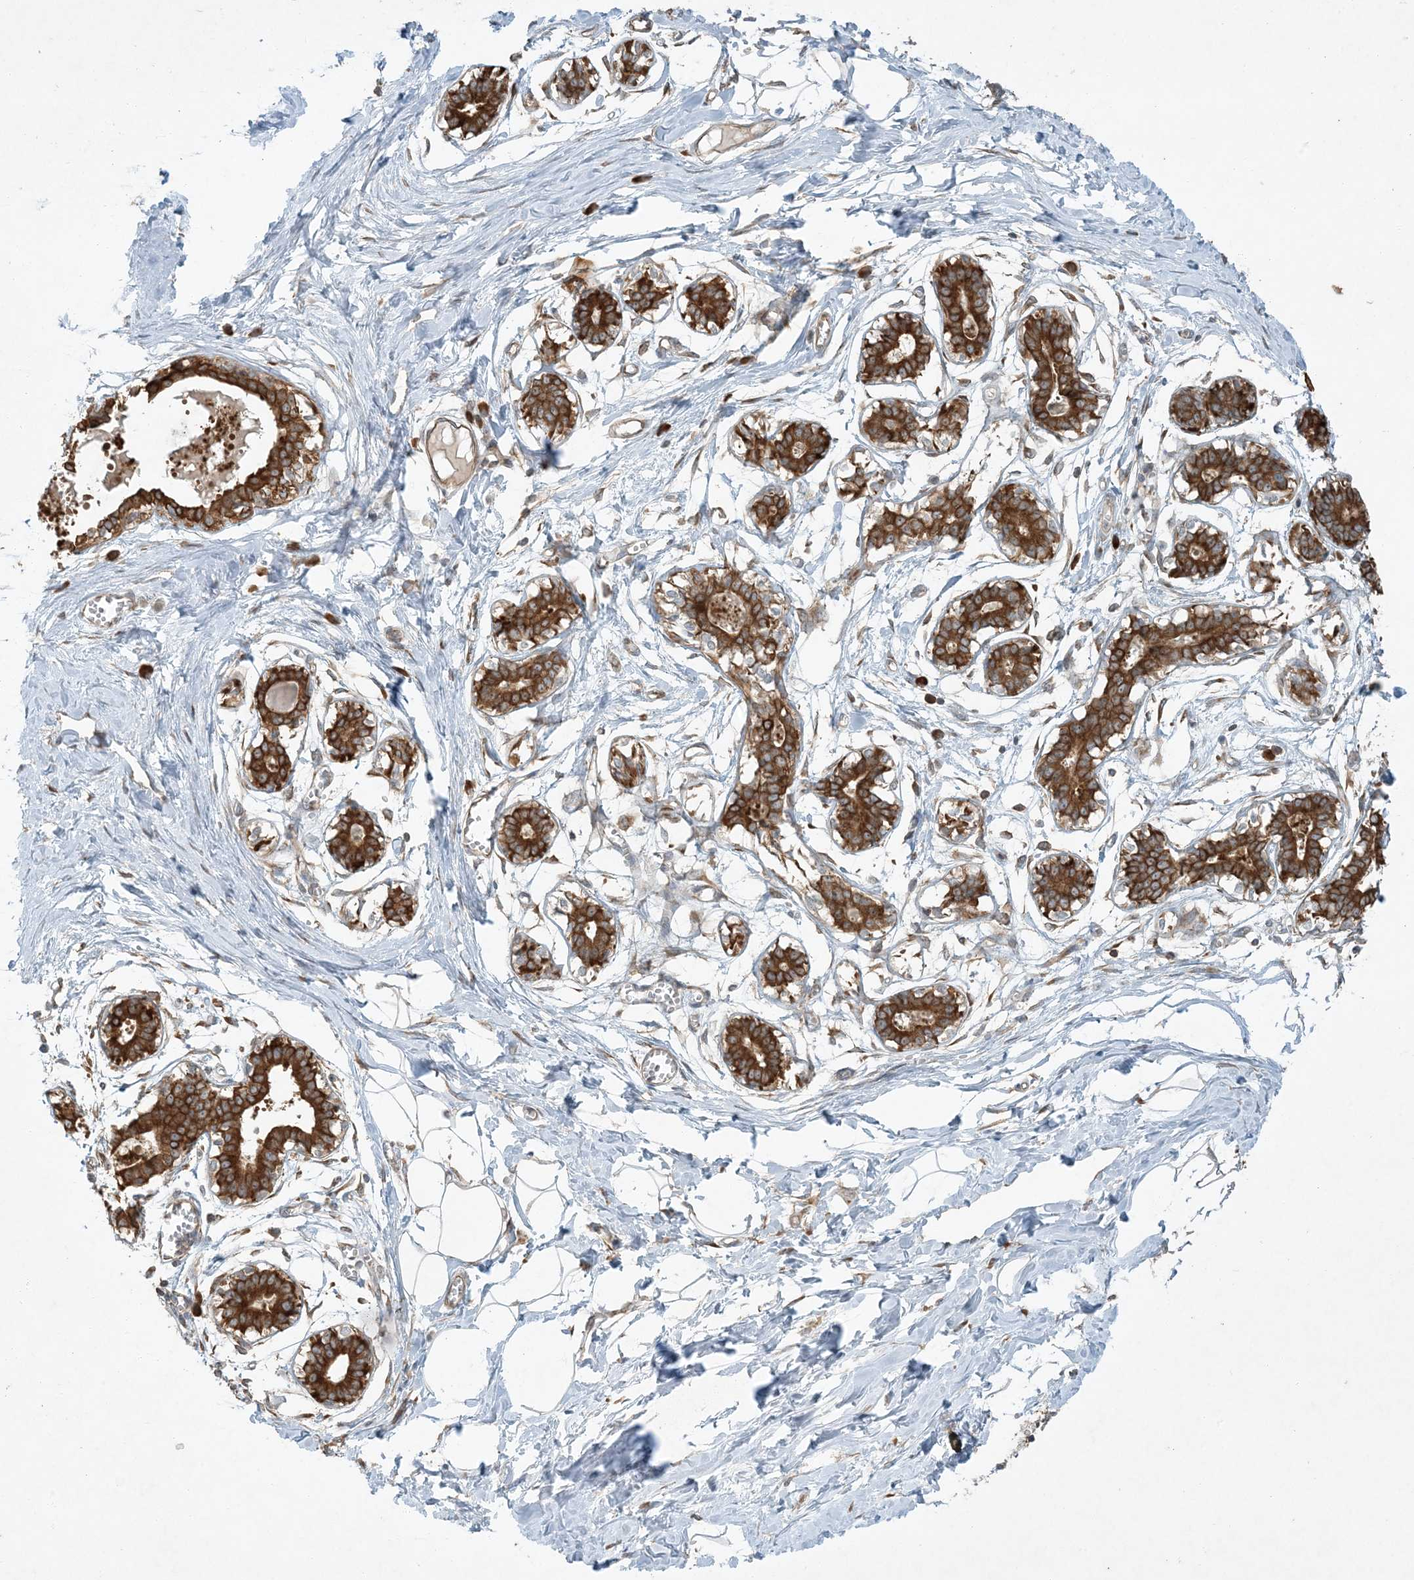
{"staining": {"intensity": "negative", "quantity": "none", "location": "none"}, "tissue": "breast", "cell_type": "Adipocytes", "image_type": "normal", "snomed": [{"axis": "morphology", "description": "Normal tissue, NOS"}, {"axis": "topography", "description": "Breast"}], "caption": "The micrograph displays no significant expression in adipocytes of breast. (DAB immunohistochemistry (IHC) visualized using brightfield microscopy, high magnification).", "gene": "COMMD8", "patient": {"sex": "female", "age": 27}}